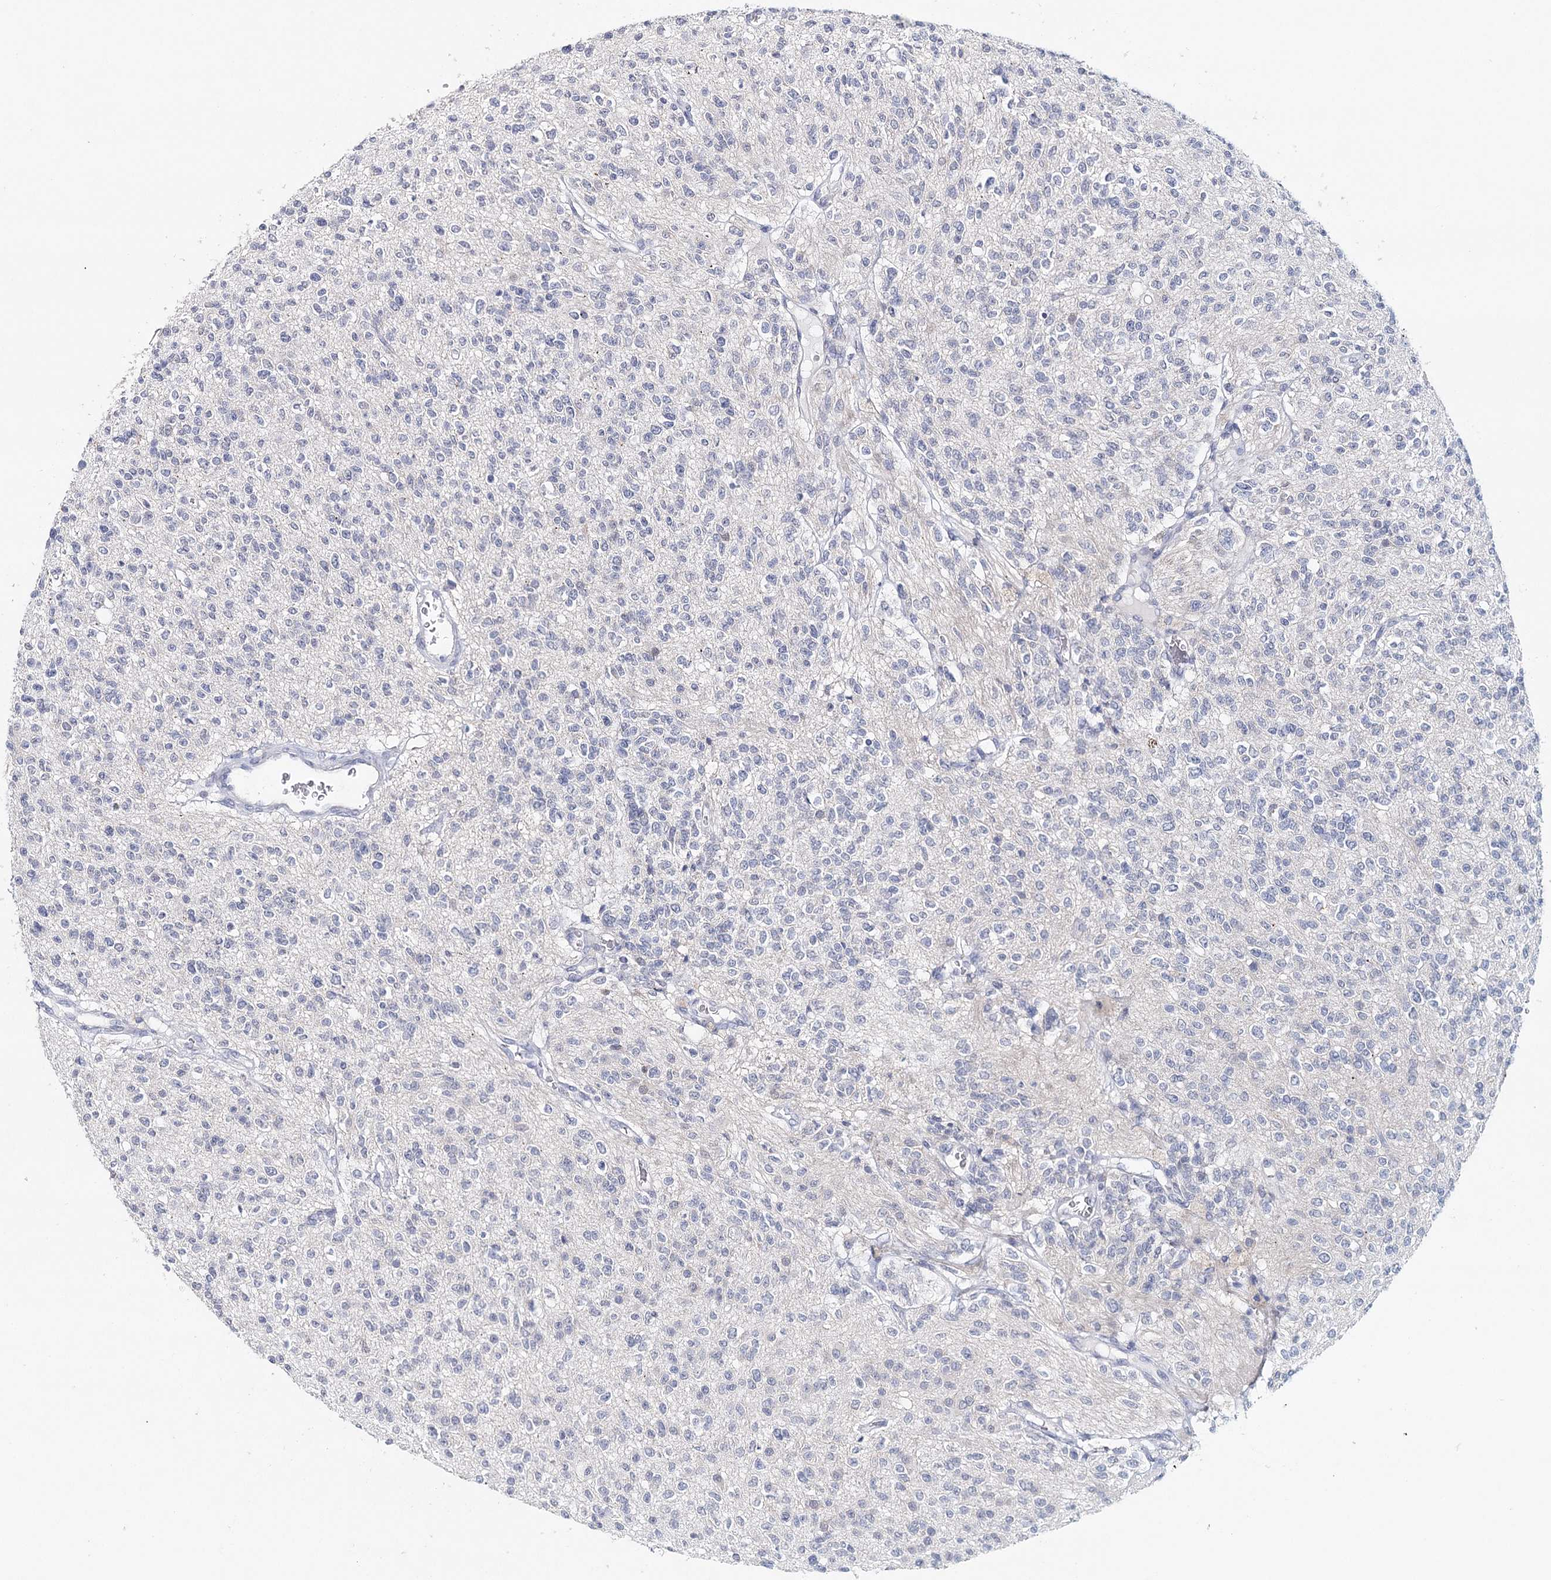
{"staining": {"intensity": "negative", "quantity": "none", "location": "none"}, "tissue": "glioma", "cell_type": "Tumor cells", "image_type": "cancer", "snomed": [{"axis": "morphology", "description": "Glioma, malignant, High grade"}, {"axis": "topography", "description": "Brain"}], "caption": "DAB (3,3'-diaminobenzidine) immunohistochemical staining of malignant high-grade glioma exhibits no significant positivity in tumor cells.", "gene": "HSPA4L", "patient": {"sex": "male", "age": 34}}